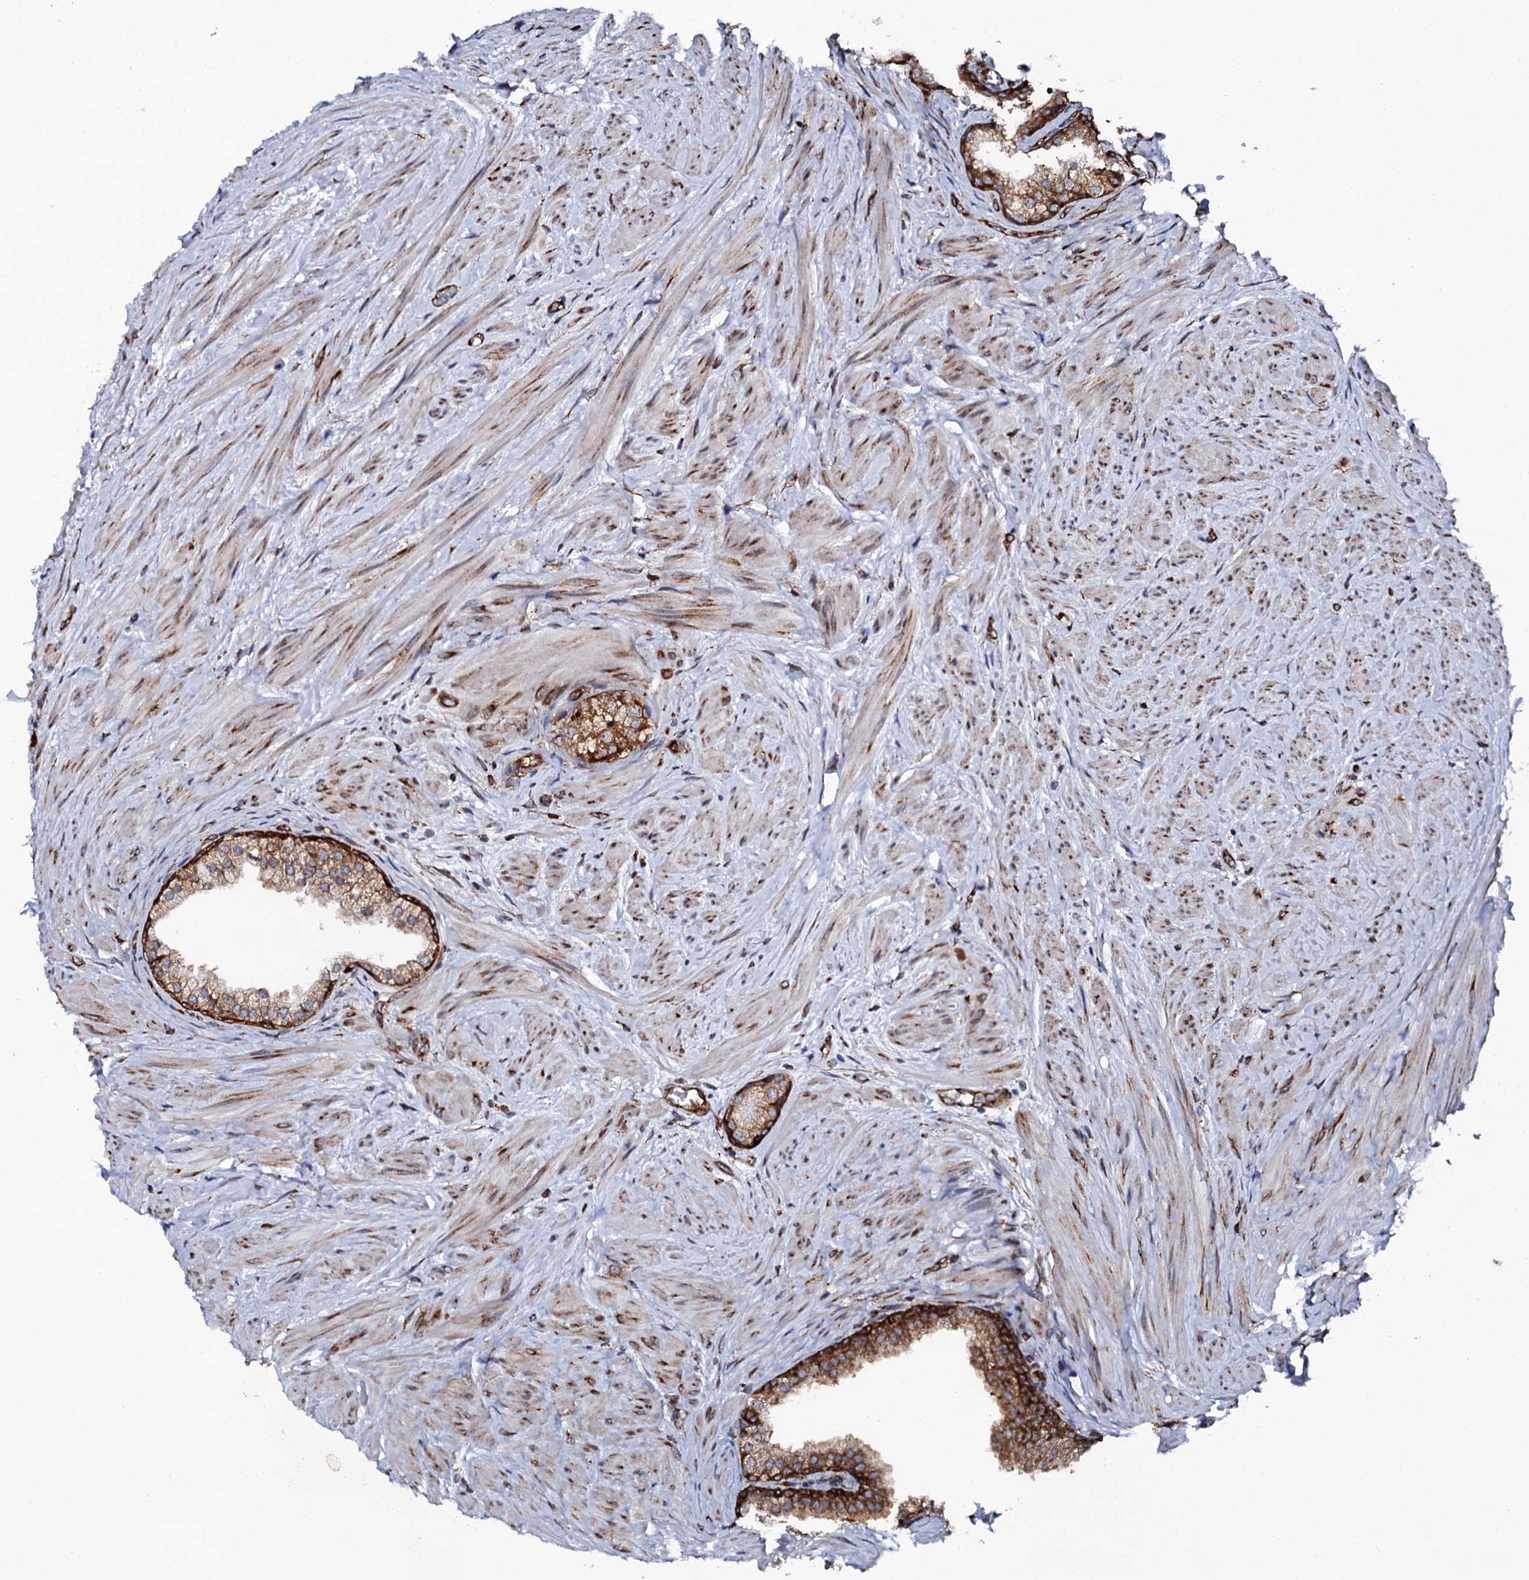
{"staining": {"intensity": "strong", "quantity": ">75%", "location": "cytoplasmic/membranous"}, "tissue": "prostate", "cell_type": "Glandular cells", "image_type": "normal", "snomed": [{"axis": "morphology", "description": "Normal tissue, NOS"}, {"axis": "topography", "description": "Prostate"}], "caption": "Normal prostate was stained to show a protein in brown. There is high levels of strong cytoplasmic/membranous expression in approximately >75% of glandular cells.", "gene": "SPTY2D1", "patient": {"sex": "male", "age": 48}}